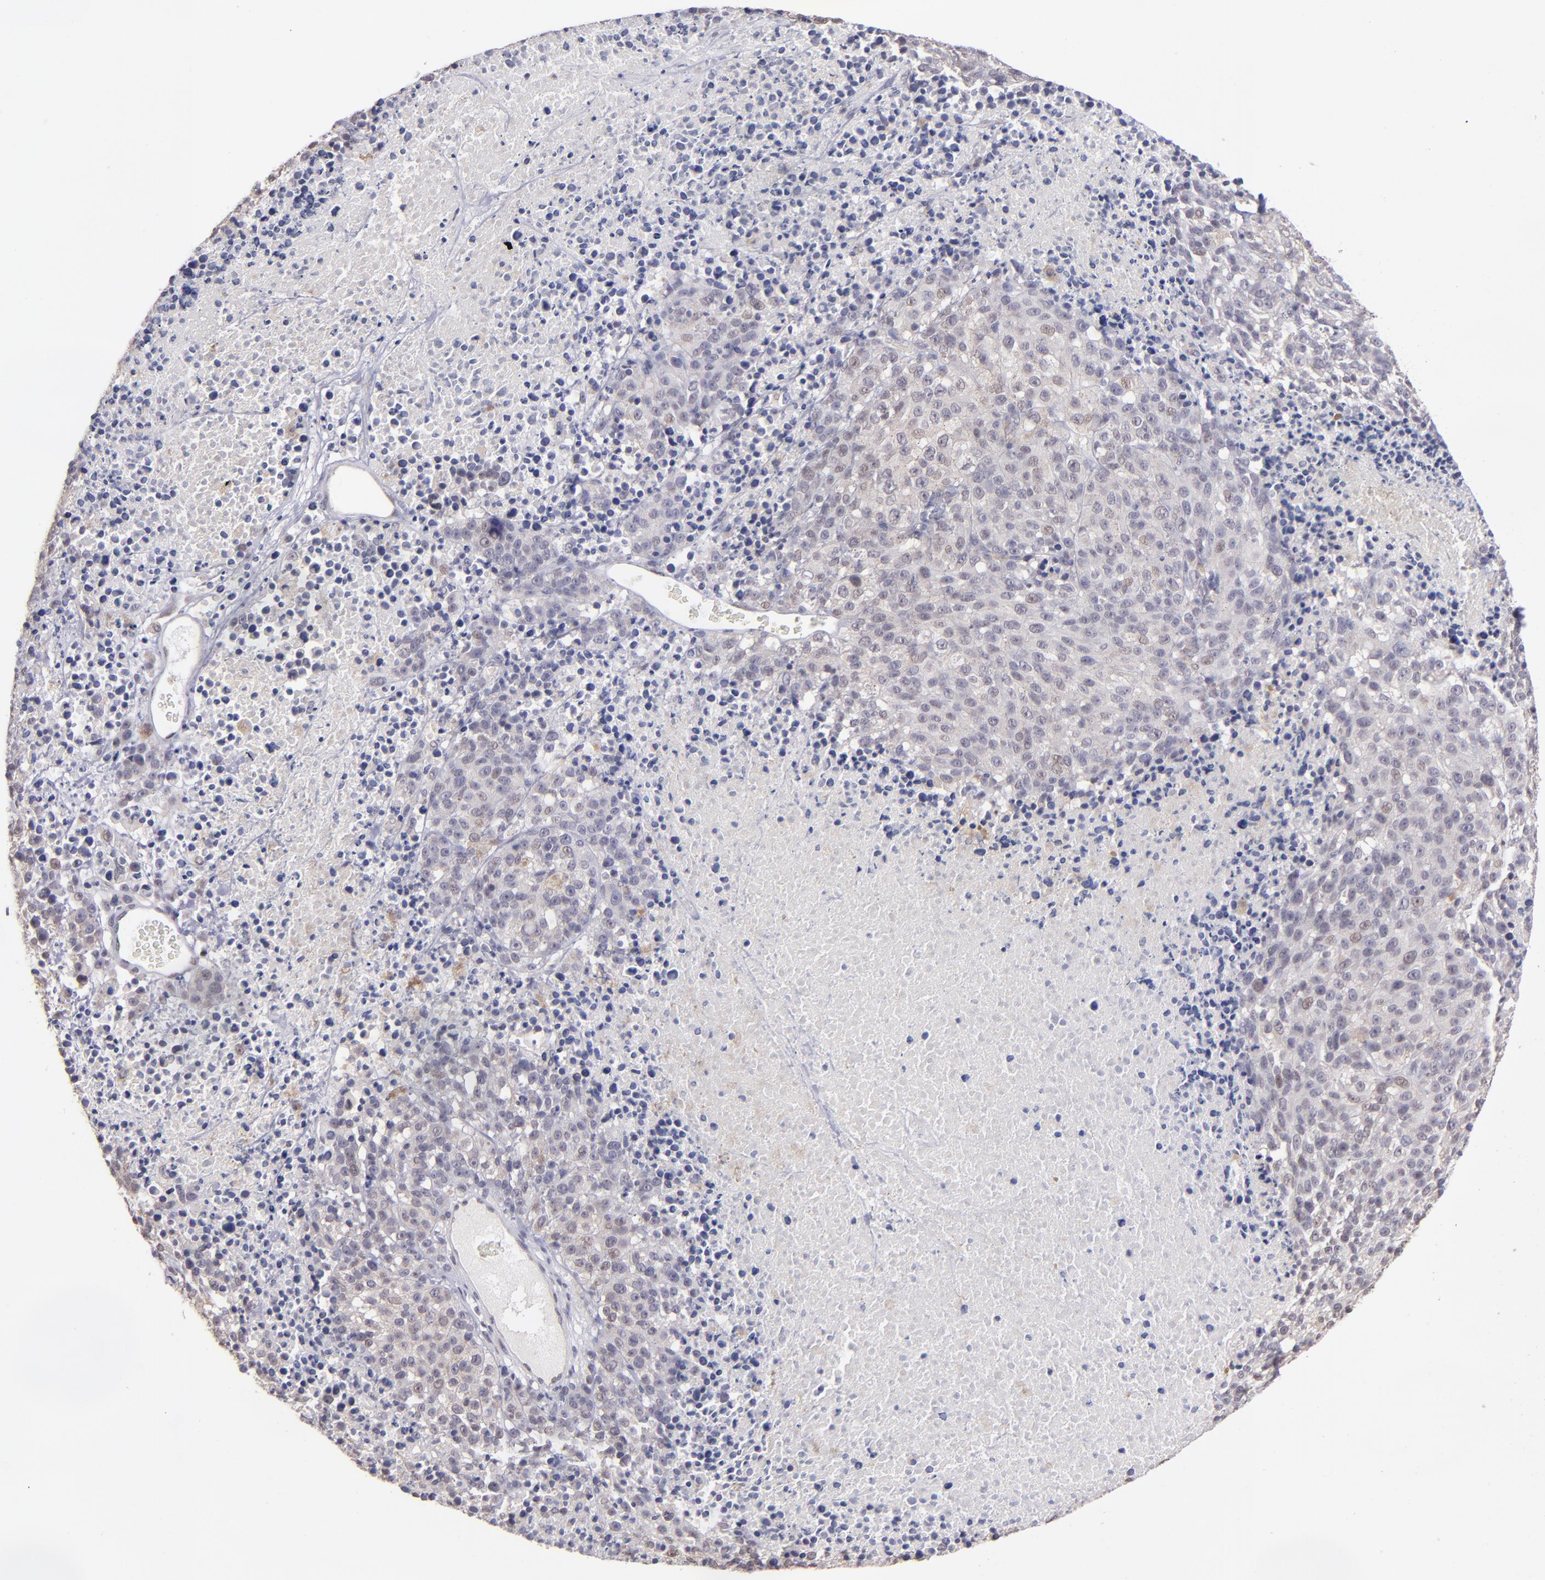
{"staining": {"intensity": "weak", "quantity": "<25%", "location": "nuclear"}, "tissue": "melanoma", "cell_type": "Tumor cells", "image_type": "cancer", "snomed": [{"axis": "morphology", "description": "Malignant melanoma, Metastatic site"}, {"axis": "topography", "description": "Cerebral cortex"}], "caption": "IHC of human malignant melanoma (metastatic site) displays no expression in tumor cells.", "gene": "NRXN3", "patient": {"sex": "female", "age": 52}}